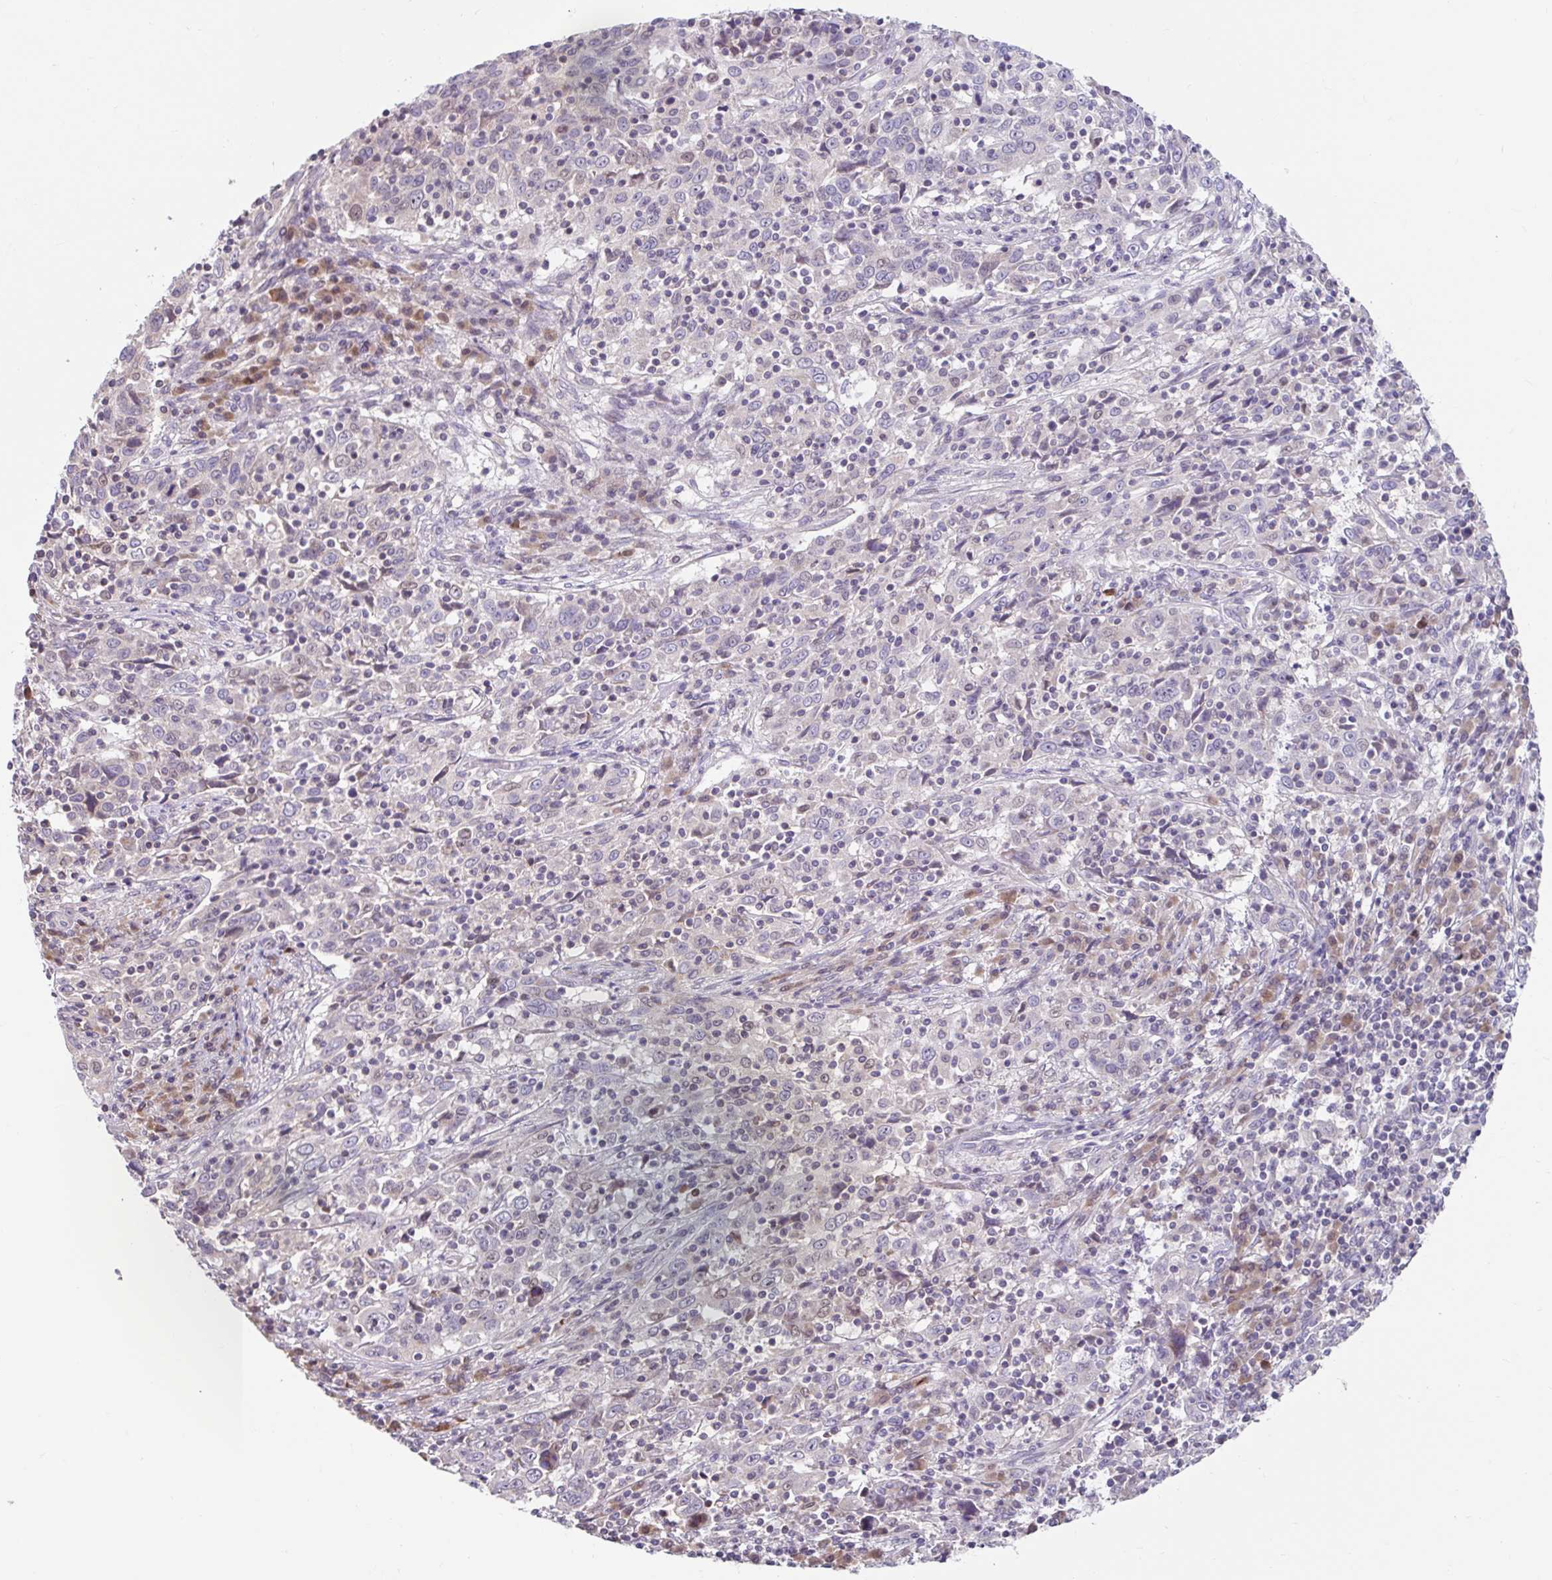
{"staining": {"intensity": "negative", "quantity": "none", "location": "none"}, "tissue": "cervical cancer", "cell_type": "Tumor cells", "image_type": "cancer", "snomed": [{"axis": "morphology", "description": "Squamous cell carcinoma, NOS"}, {"axis": "topography", "description": "Cervix"}], "caption": "This is an immunohistochemistry histopathology image of human cervical cancer (squamous cell carcinoma). There is no staining in tumor cells.", "gene": "NT5C1B", "patient": {"sex": "female", "age": 46}}